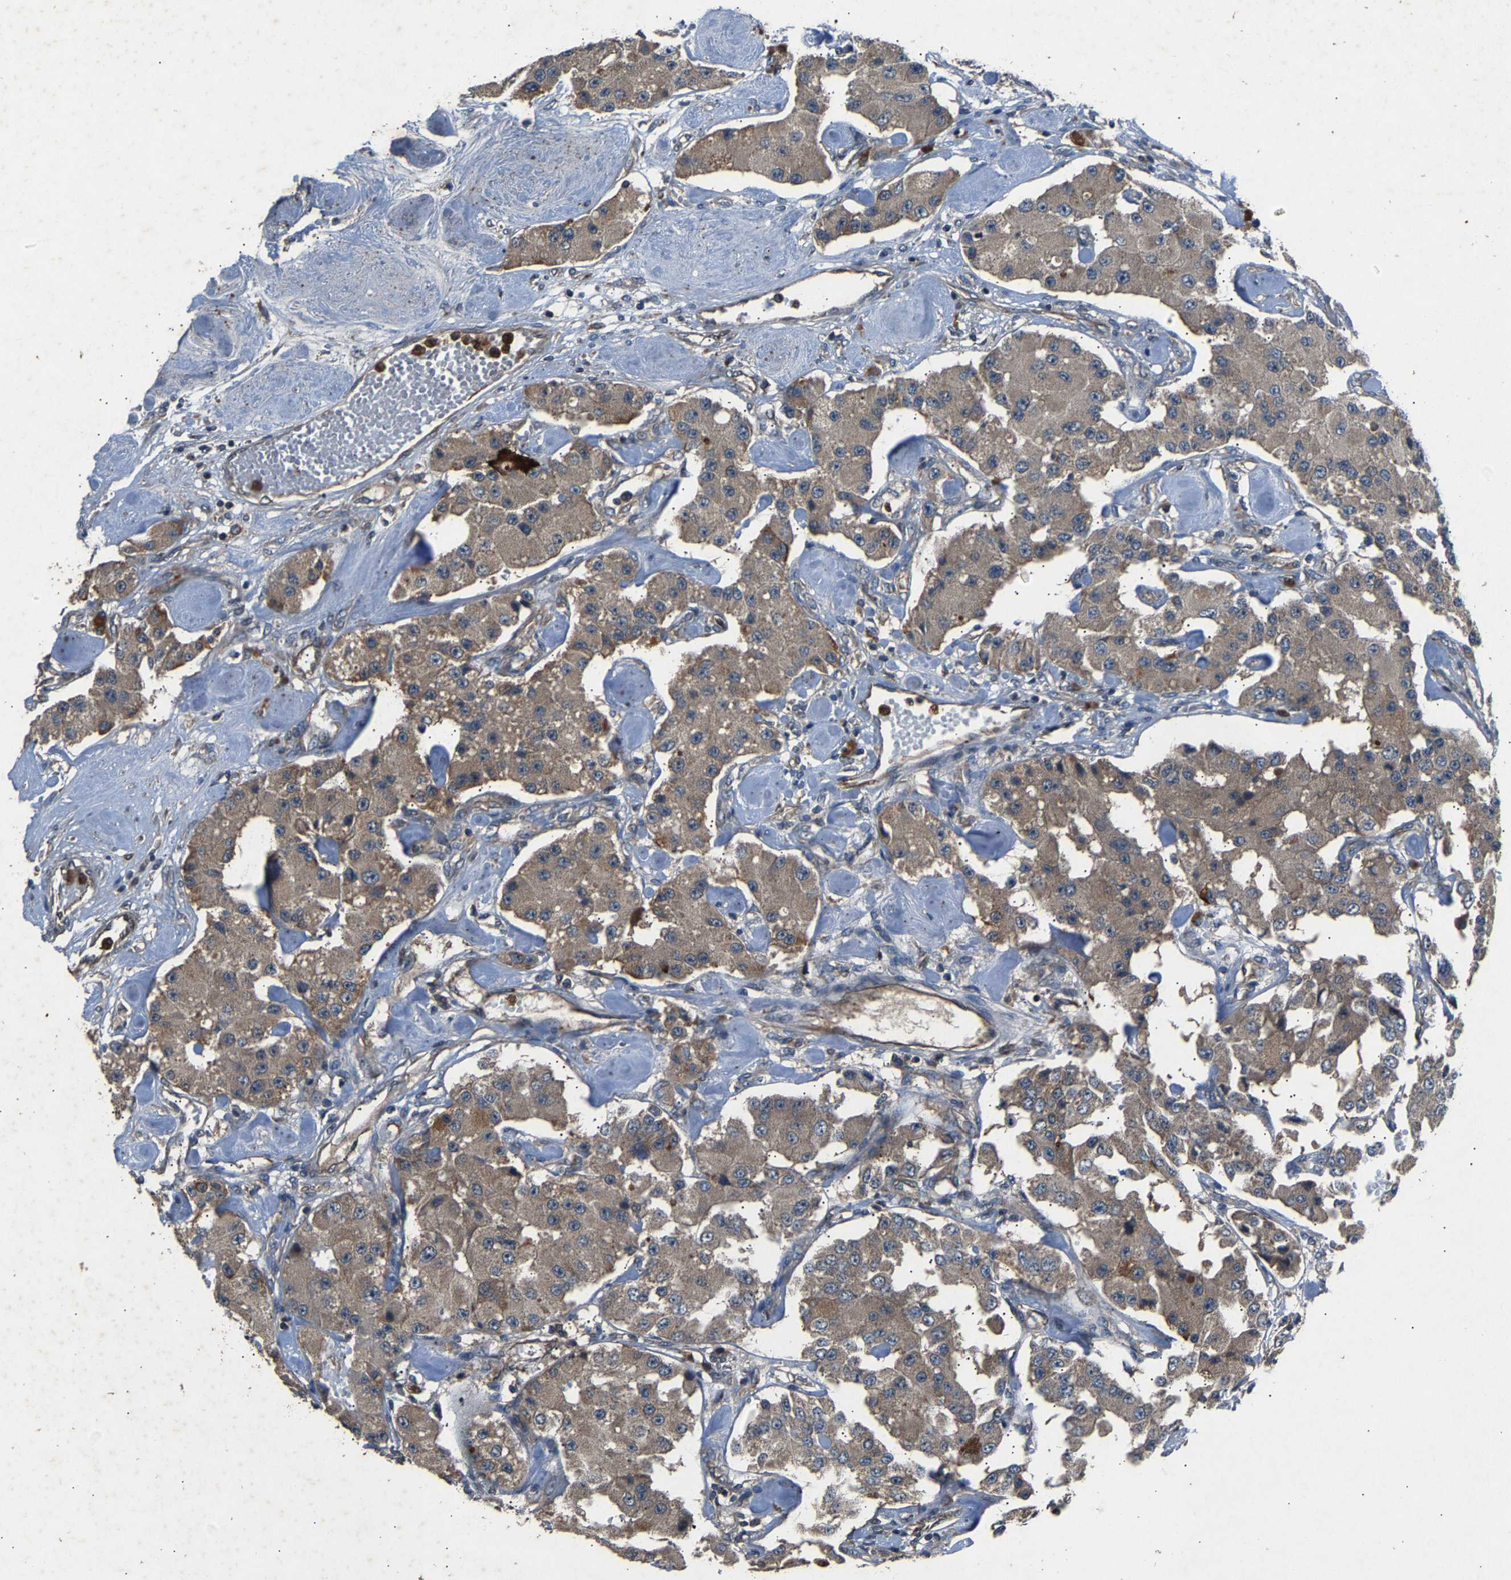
{"staining": {"intensity": "weak", "quantity": ">75%", "location": "cytoplasmic/membranous"}, "tissue": "carcinoid", "cell_type": "Tumor cells", "image_type": "cancer", "snomed": [{"axis": "morphology", "description": "Carcinoid, malignant, NOS"}, {"axis": "topography", "description": "Pancreas"}], "caption": "A high-resolution micrograph shows immunohistochemistry staining of malignant carcinoid, which reveals weak cytoplasmic/membranous staining in approximately >75% of tumor cells.", "gene": "PPID", "patient": {"sex": "male", "age": 41}}